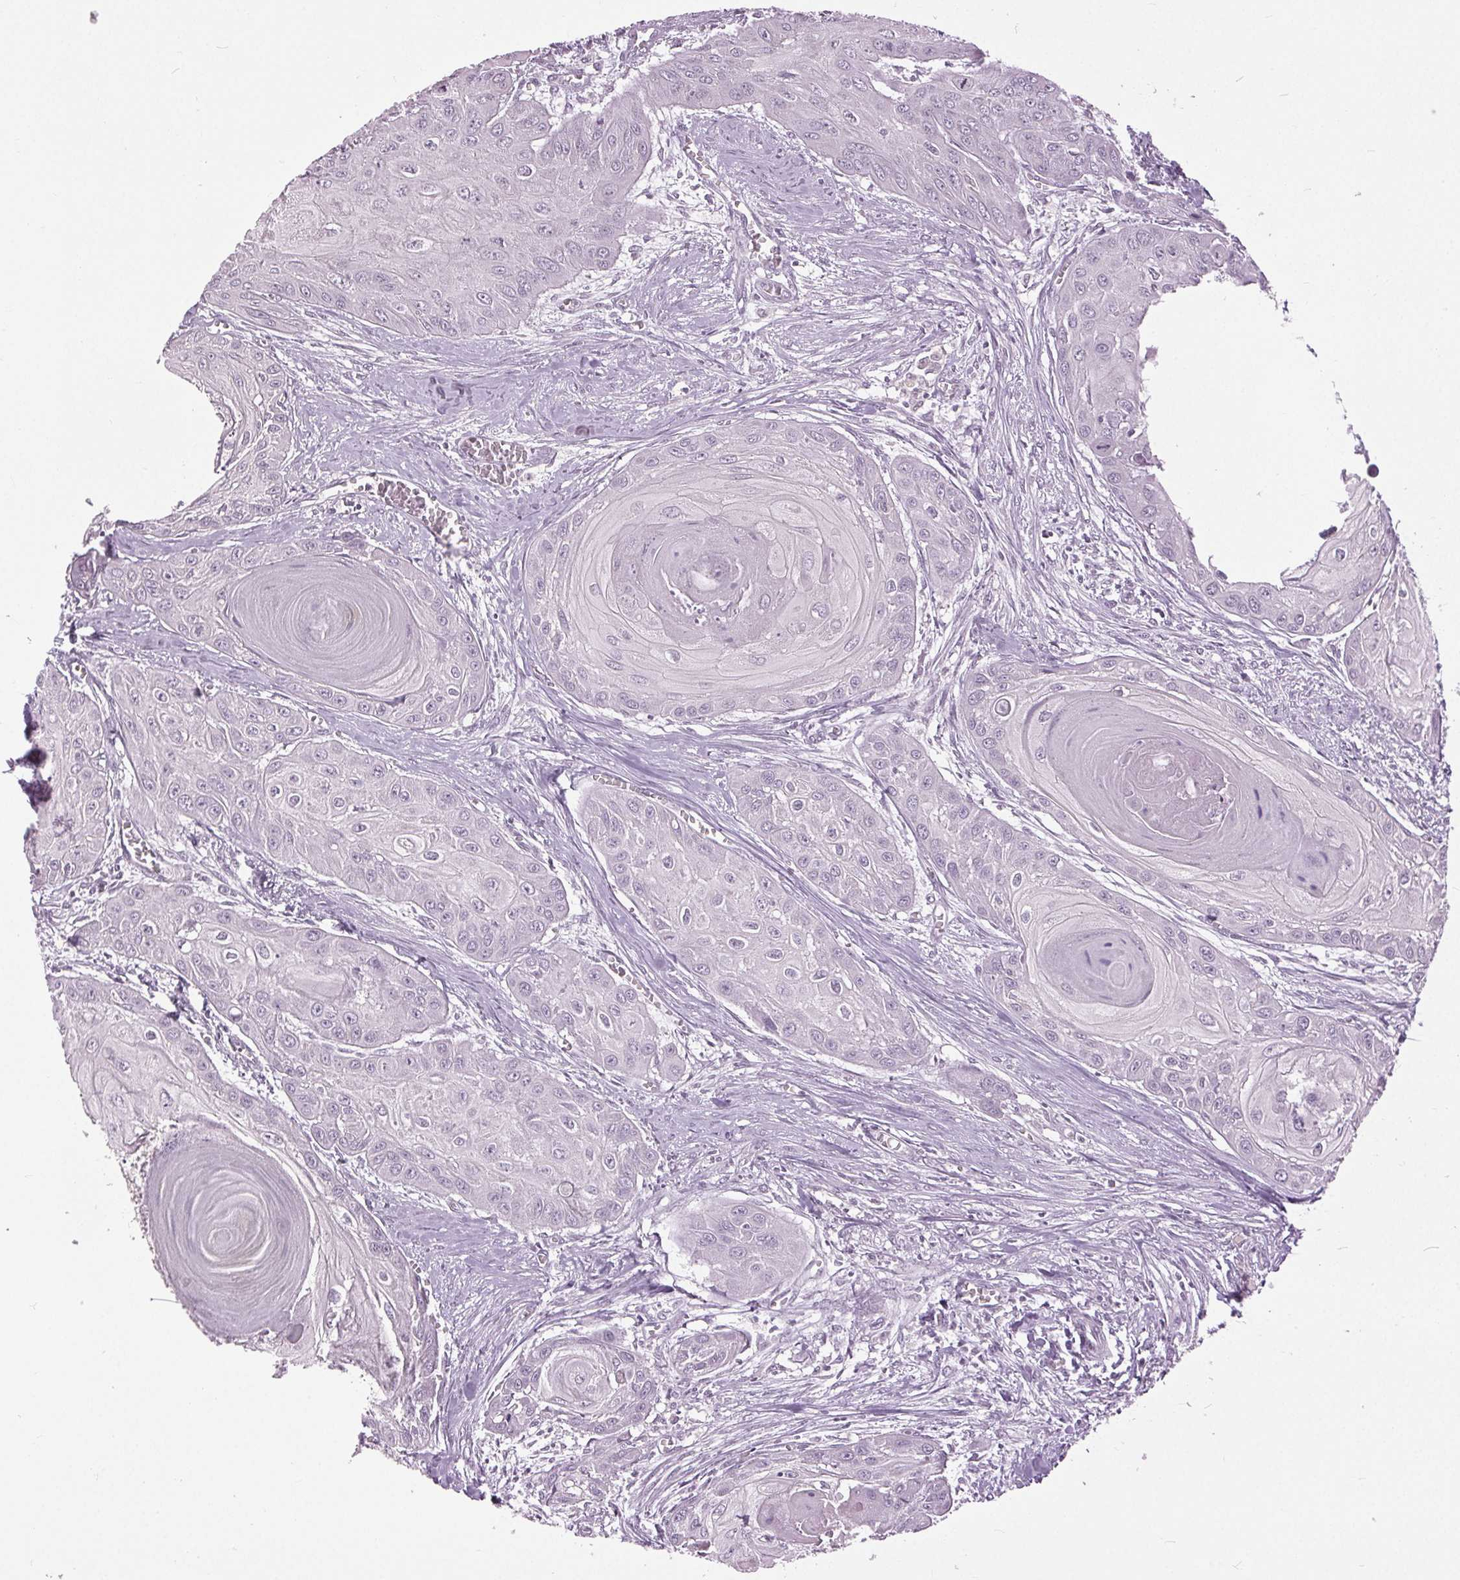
{"staining": {"intensity": "negative", "quantity": "none", "location": "none"}, "tissue": "head and neck cancer", "cell_type": "Tumor cells", "image_type": "cancer", "snomed": [{"axis": "morphology", "description": "Squamous cell carcinoma, NOS"}, {"axis": "topography", "description": "Oral tissue"}, {"axis": "topography", "description": "Head-Neck"}], "caption": "A histopathology image of human head and neck cancer (squamous cell carcinoma) is negative for staining in tumor cells.", "gene": "BSDC1", "patient": {"sex": "male", "age": 71}}